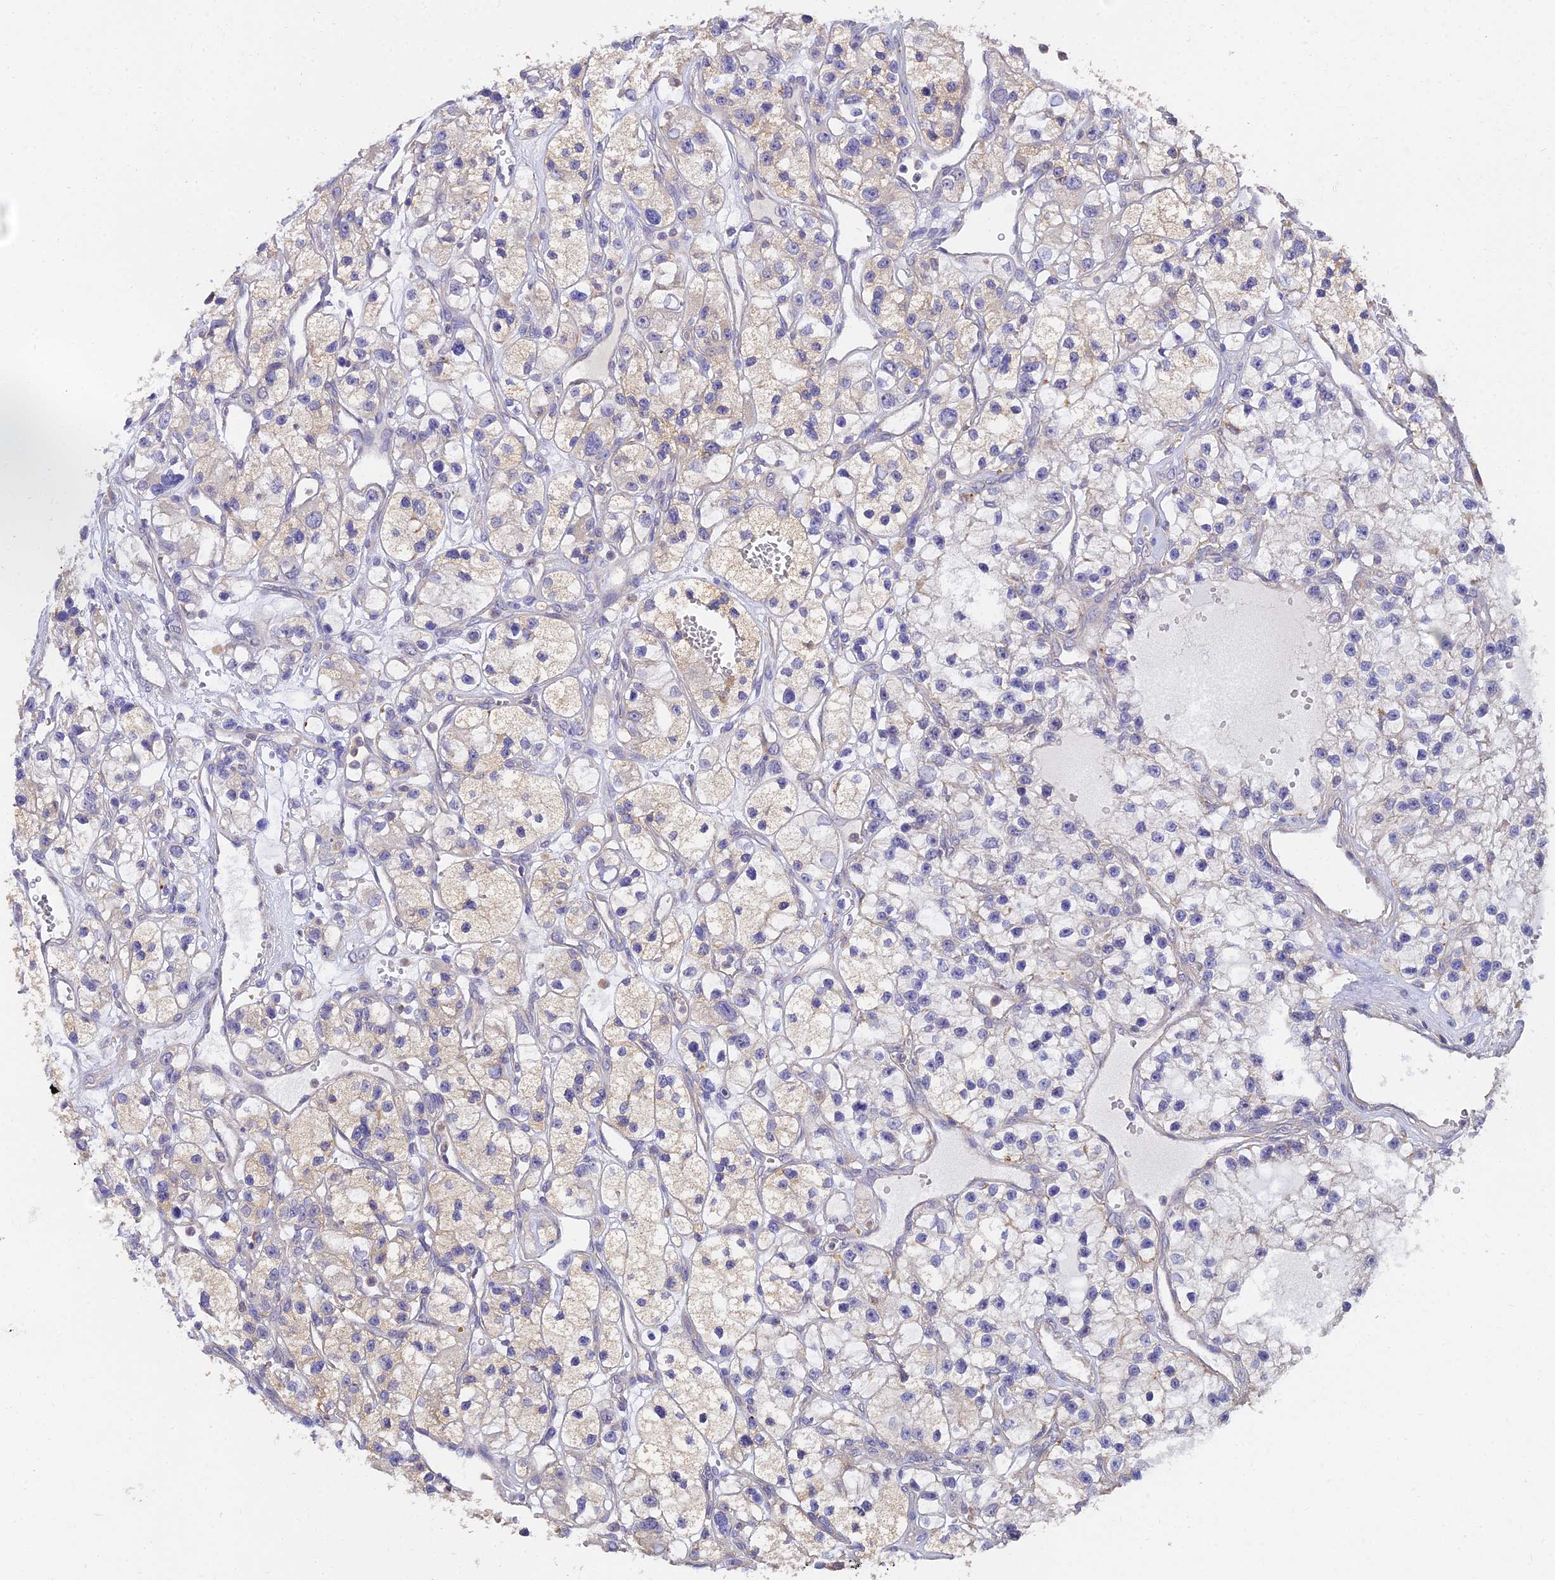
{"staining": {"intensity": "weak", "quantity": "25%-75%", "location": "cytoplasmic/membranous"}, "tissue": "renal cancer", "cell_type": "Tumor cells", "image_type": "cancer", "snomed": [{"axis": "morphology", "description": "Adenocarcinoma, NOS"}, {"axis": "topography", "description": "Kidney"}], "caption": "The photomicrograph reveals immunohistochemical staining of adenocarcinoma (renal). There is weak cytoplasmic/membranous positivity is appreciated in approximately 25%-75% of tumor cells.", "gene": "ARL8B", "patient": {"sex": "female", "age": 57}}